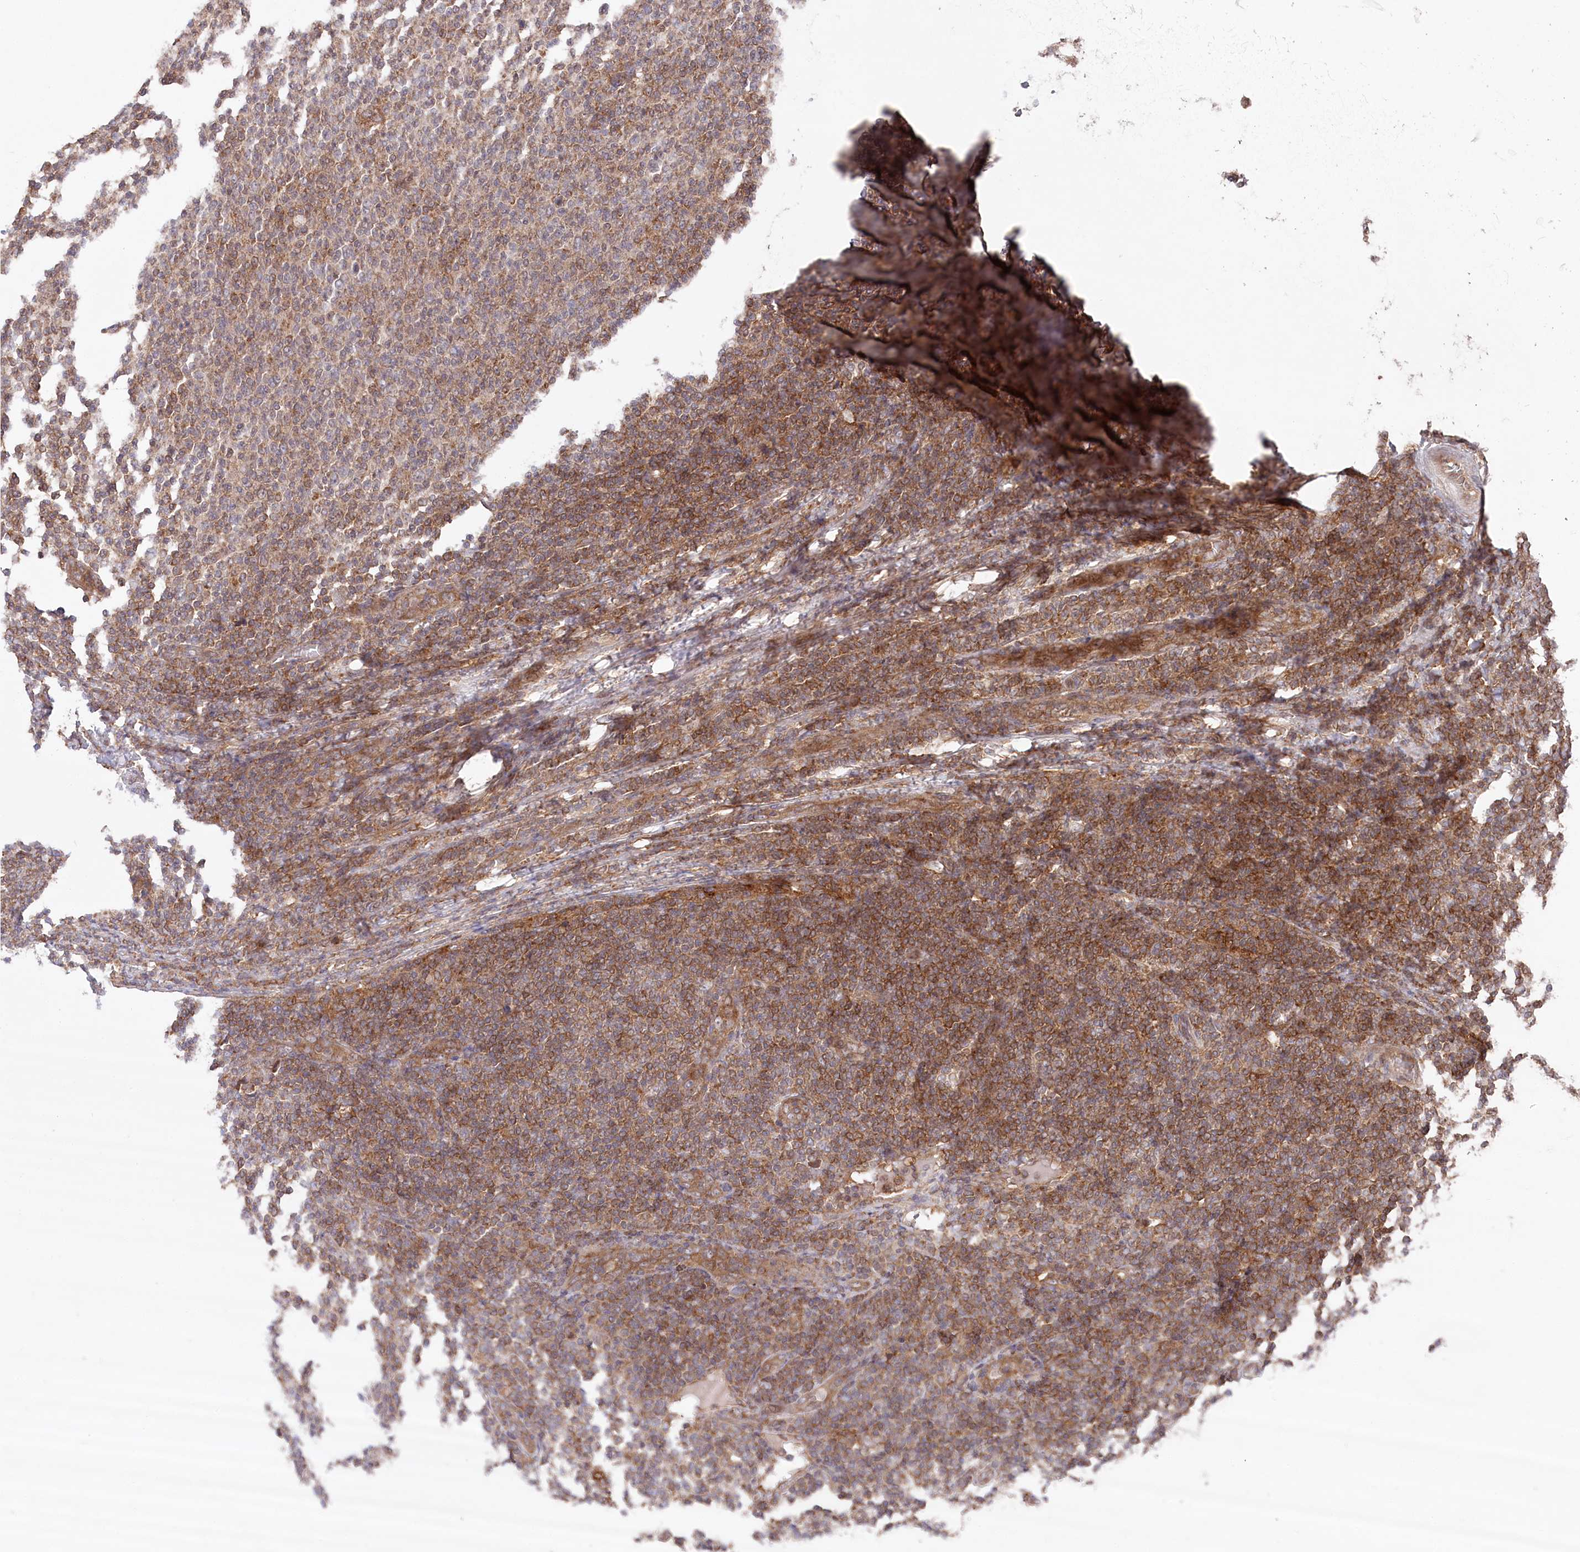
{"staining": {"intensity": "moderate", "quantity": ">75%", "location": "cytoplasmic/membranous"}, "tissue": "lymphoma", "cell_type": "Tumor cells", "image_type": "cancer", "snomed": [{"axis": "morphology", "description": "Malignant lymphoma, non-Hodgkin's type, Low grade"}, {"axis": "topography", "description": "Lymph node"}], "caption": "A photomicrograph of human lymphoma stained for a protein demonstrates moderate cytoplasmic/membranous brown staining in tumor cells. Ihc stains the protein in brown and the nuclei are stained blue.", "gene": "PPP1R21", "patient": {"sex": "male", "age": 66}}